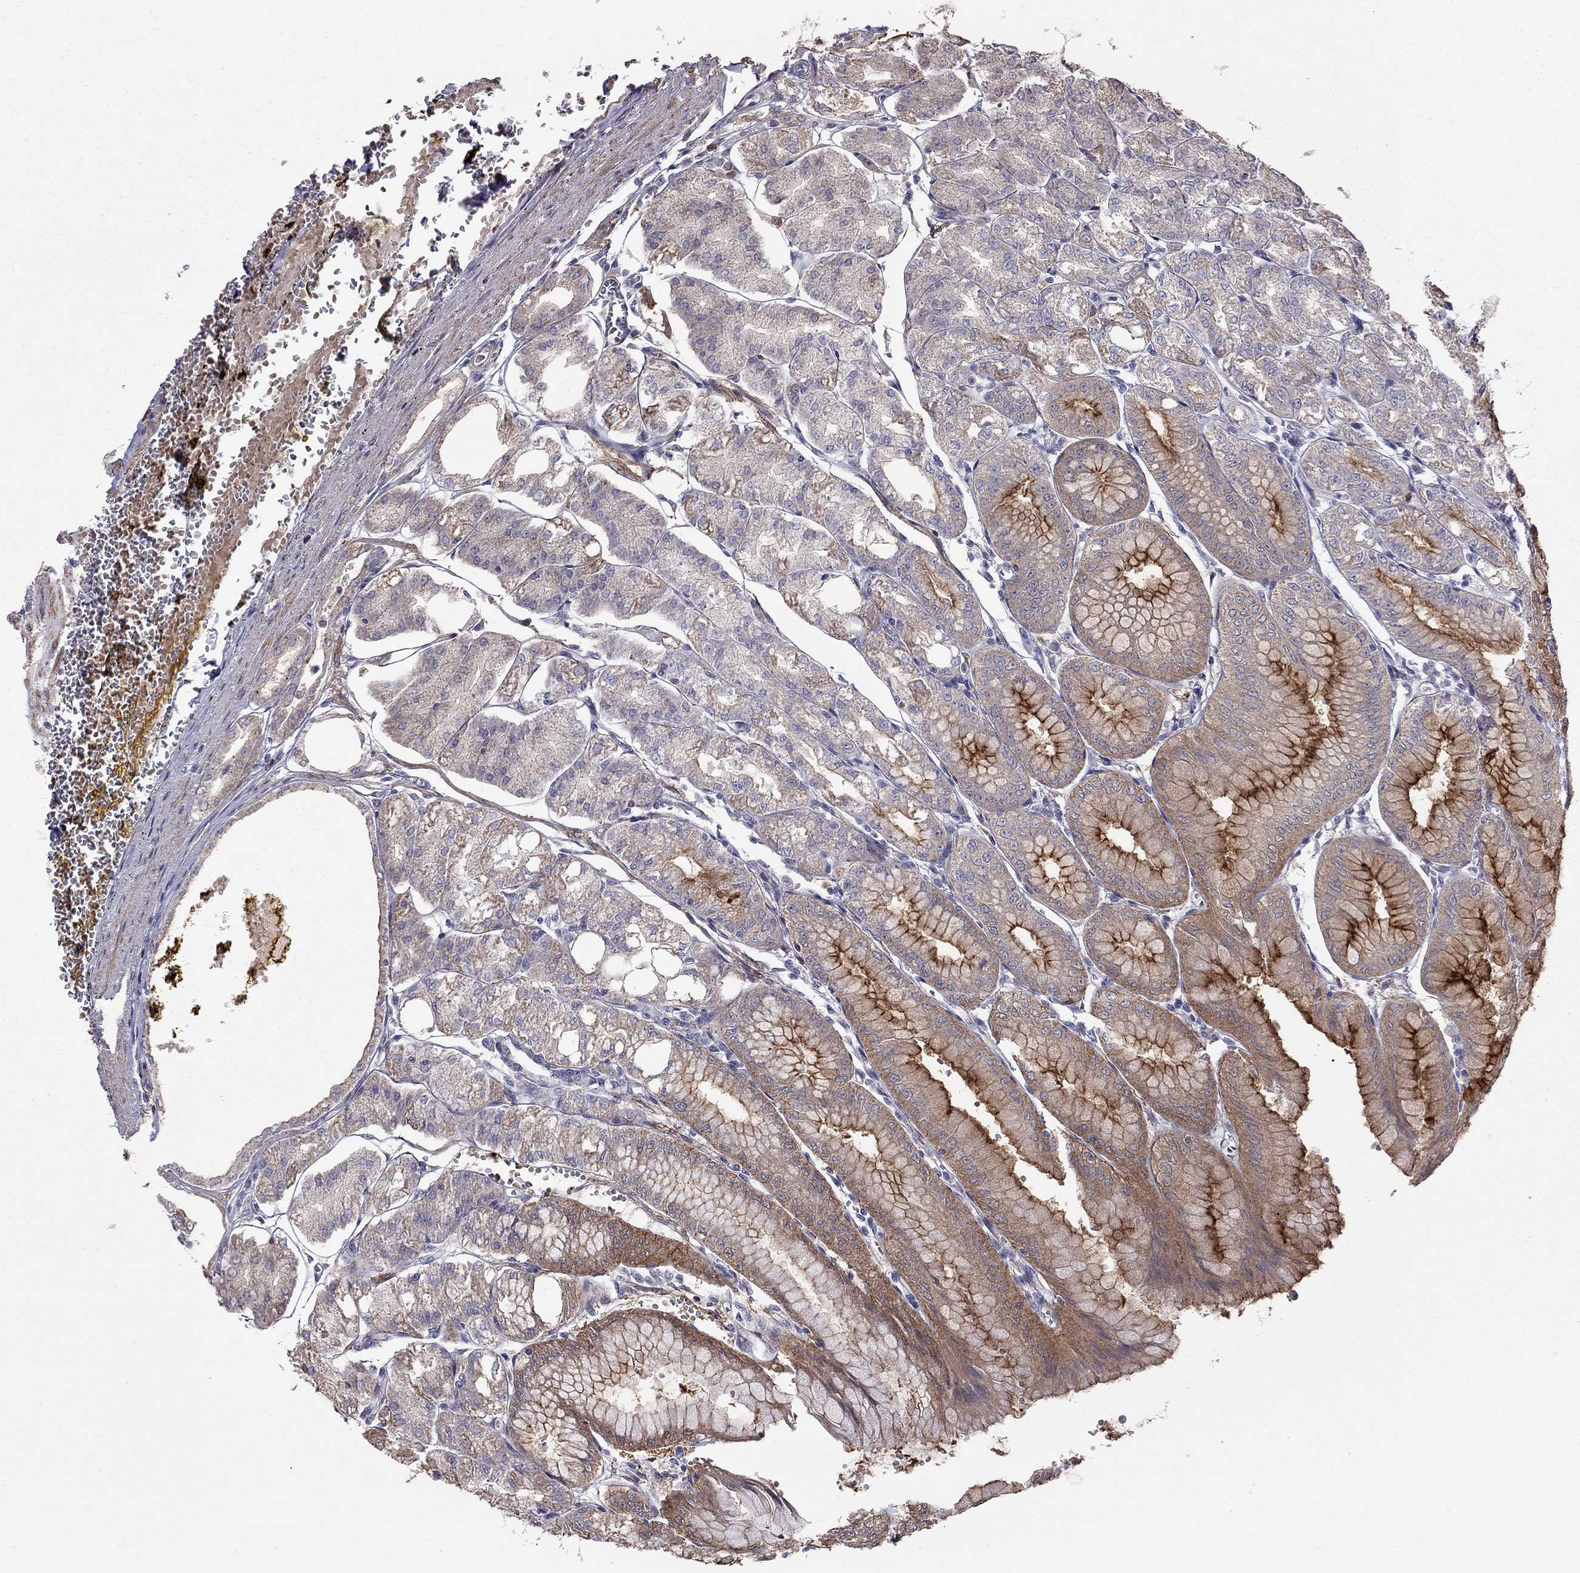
{"staining": {"intensity": "strong", "quantity": "25%-75%", "location": "cytoplasmic/membranous"}, "tissue": "stomach", "cell_type": "Glandular cells", "image_type": "normal", "snomed": [{"axis": "morphology", "description": "Normal tissue, NOS"}, {"axis": "topography", "description": "Stomach, lower"}], "caption": "Protein expression analysis of unremarkable stomach reveals strong cytoplasmic/membranous positivity in approximately 25%-75% of glandular cells. (DAB = brown stain, brightfield microscopy at high magnification).", "gene": "SYTL2", "patient": {"sex": "male", "age": 71}}